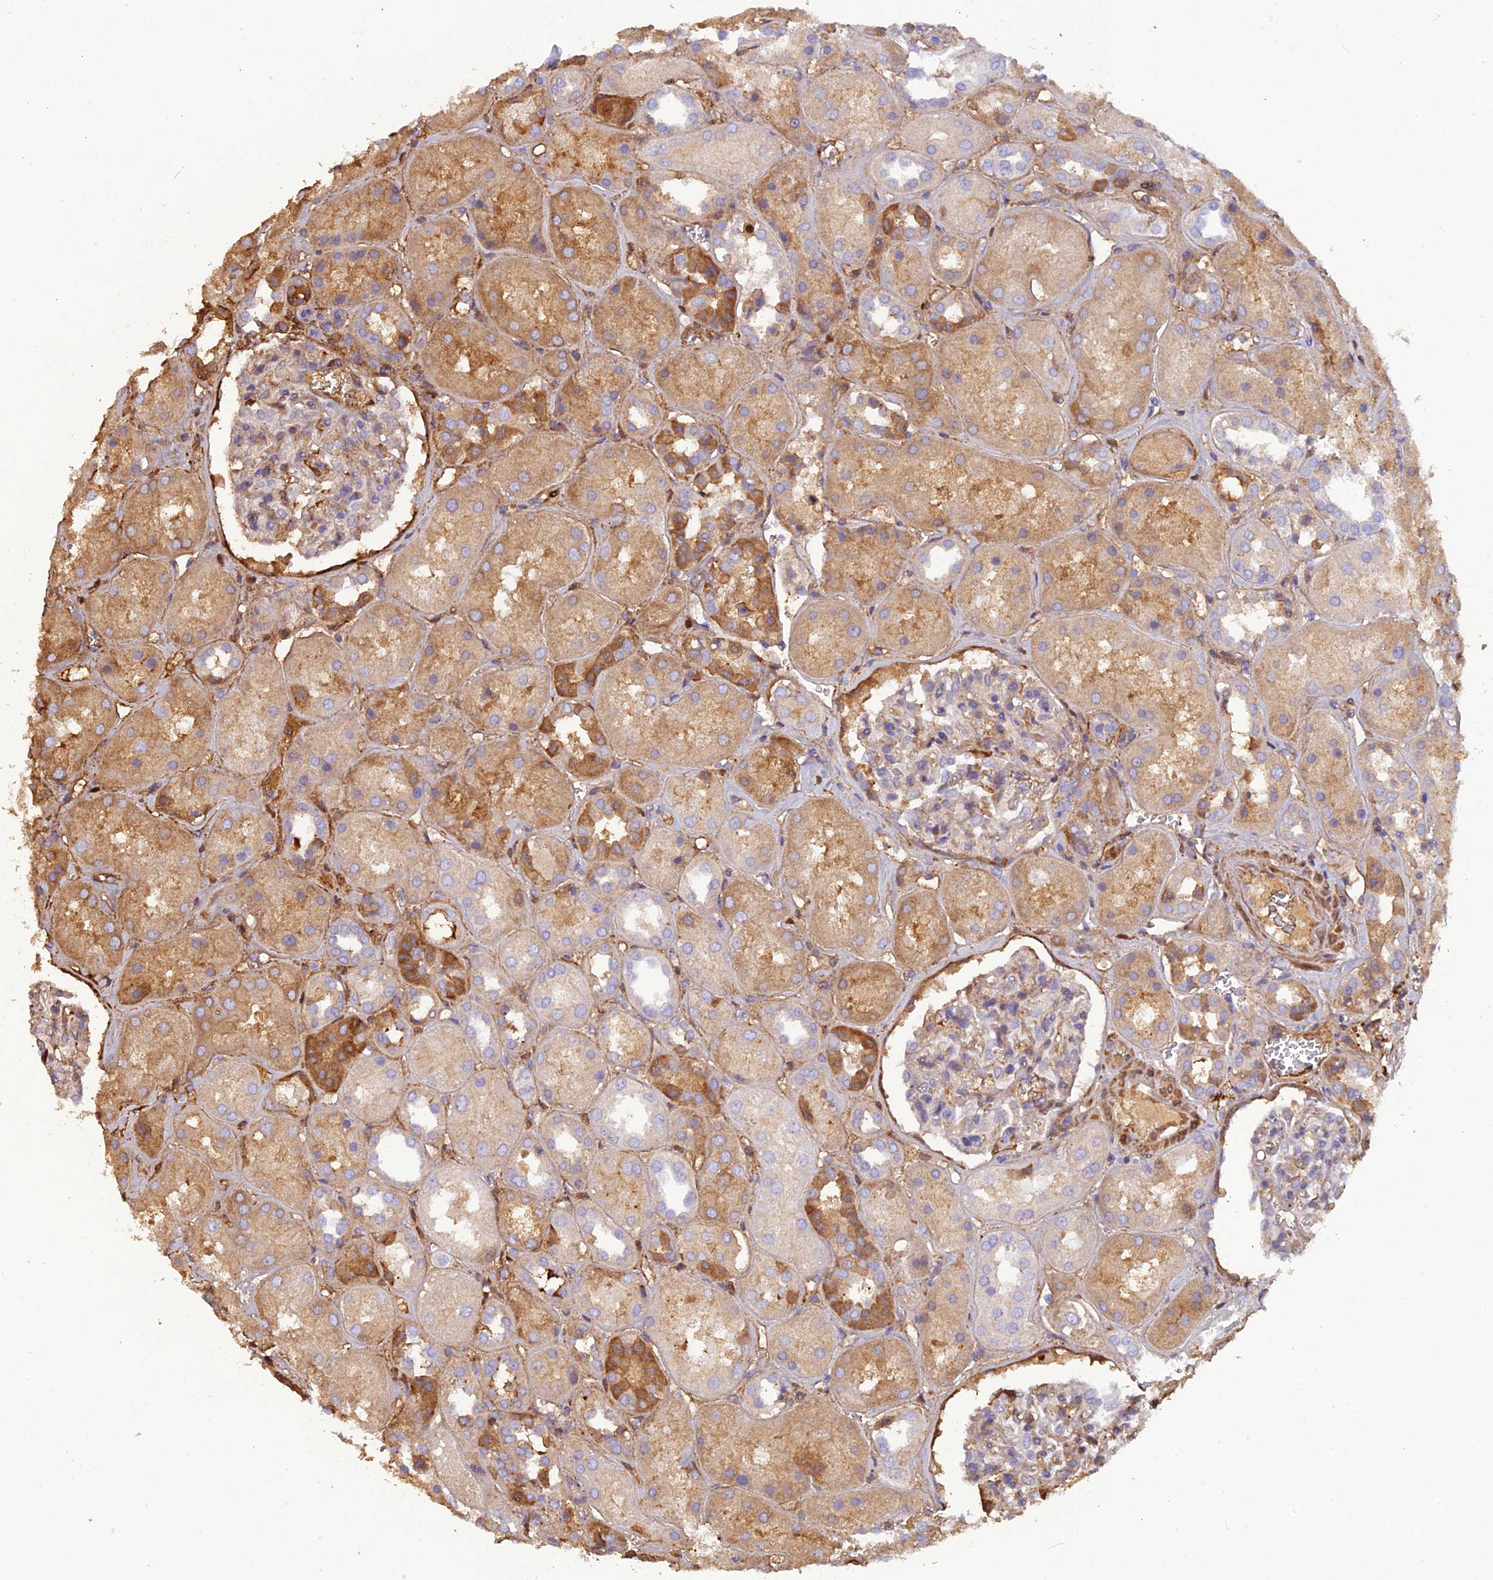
{"staining": {"intensity": "moderate", "quantity": "<25%", "location": "cytoplasmic/membranous"}, "tissue": "kidney", "cell_type": "Cells in glomeruli", "image_type": "normal", "snomed": [{"axis": "morphology", "description": "Normal tissue, NOS"}, {"axis": "topography", "description": "Kidney"}], "caption": "Protein expression analysis of benign kidney shows moderate cytoplasmic/membranous staining in about <25% of cells in glomeruli. (DAB IHC, brown staining for protein, blue staining for nuclei).", "gene": "PZP", "patient": {"sex": "male", "age": 70}}